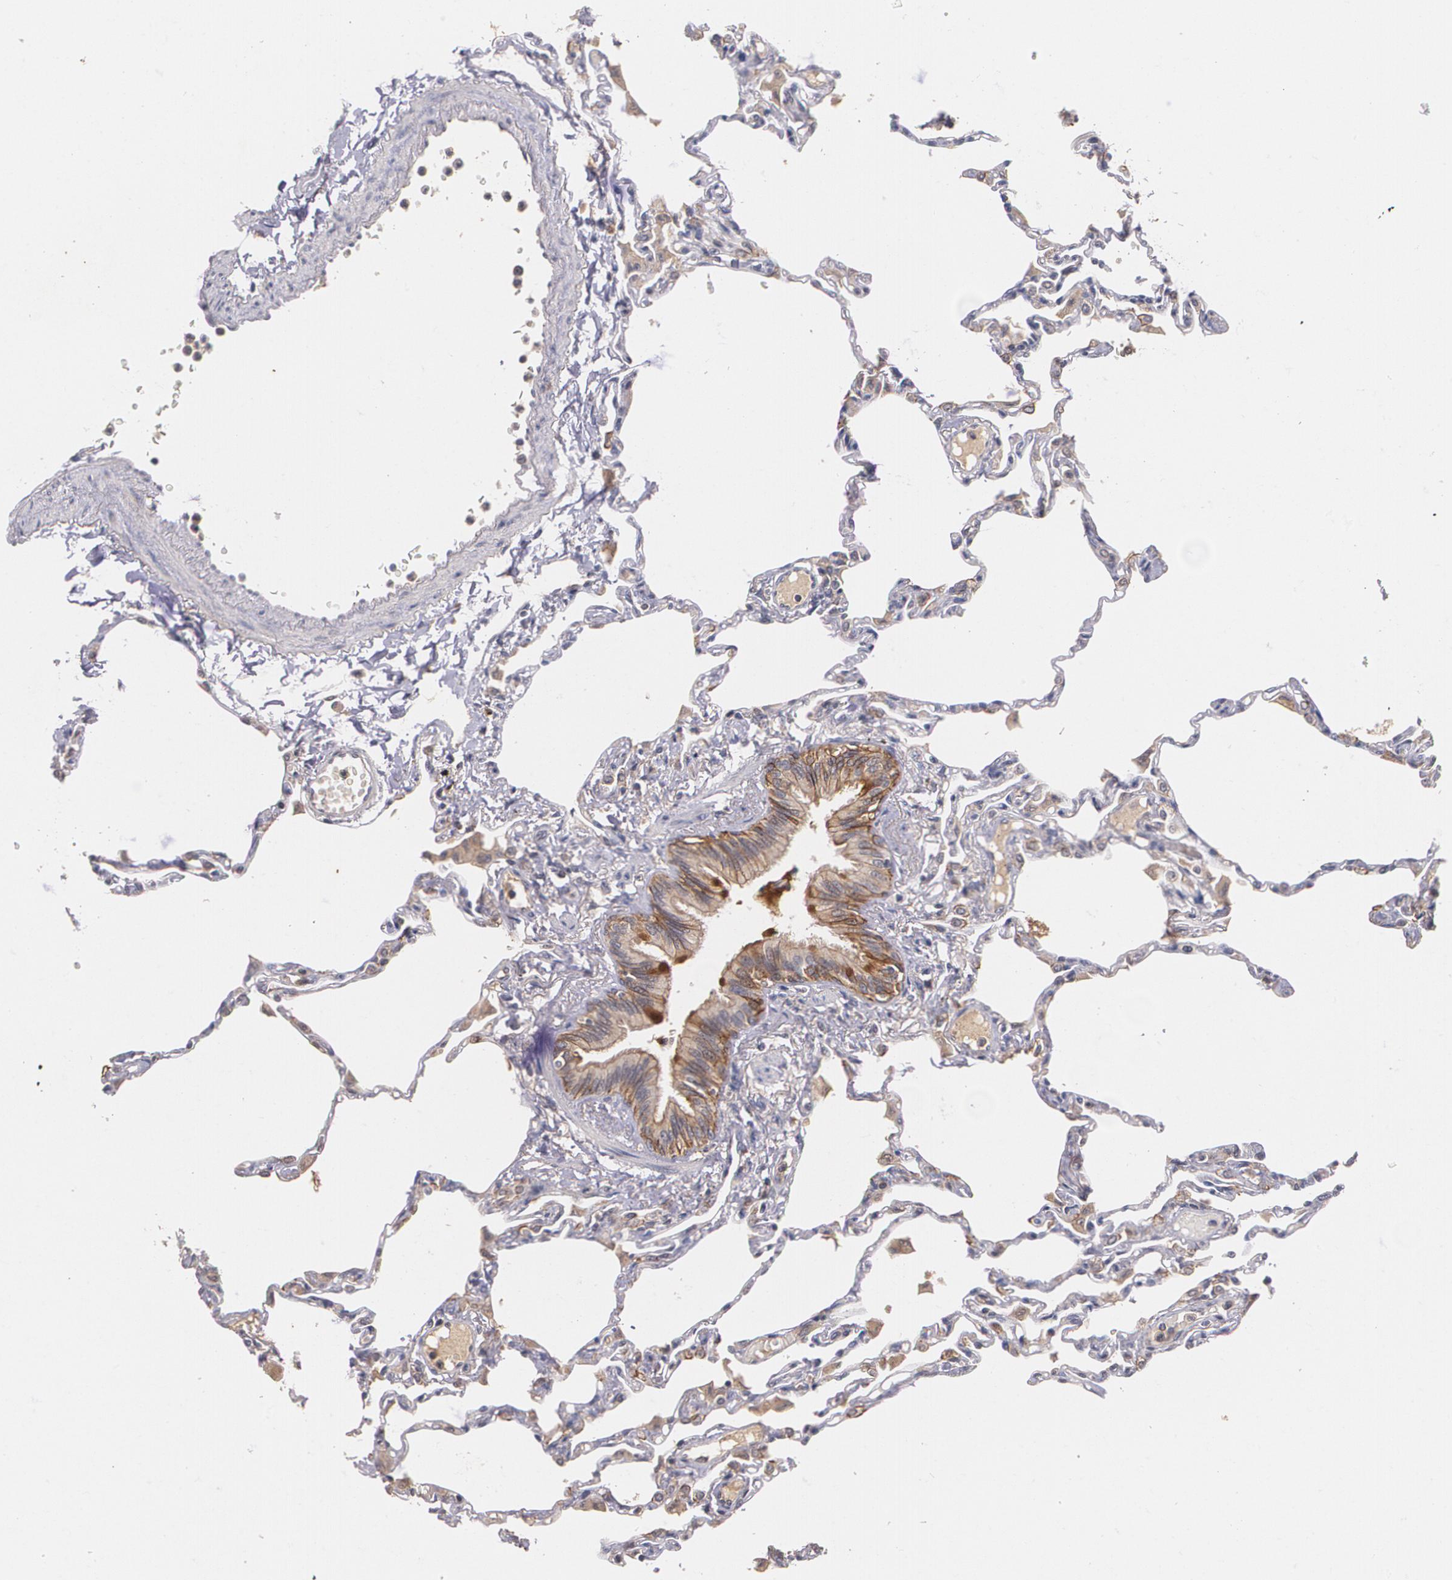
{"staining": {"intensity": "moderate", "quantity": ">75%", "location": "cytoplasmic/membranous"}, "tissue": "lung", "cell_type": "Alveolar cells", "image_type": "normal", "snomed": [{"axis": "morphology", "description": "Normal tissue, NOS"}, {"axis": "topography", "description": "Lung"}], "caption": "A high-resolution micrograph shows immunohistochemistry (IHC) staining of unremarkable lung, which exhibits moderate cytoplasmic/membranous positivity in about >75% of alveolar cells.", "gene": "IFNGR2", "patient": {"sex": "female", "age": 49}}